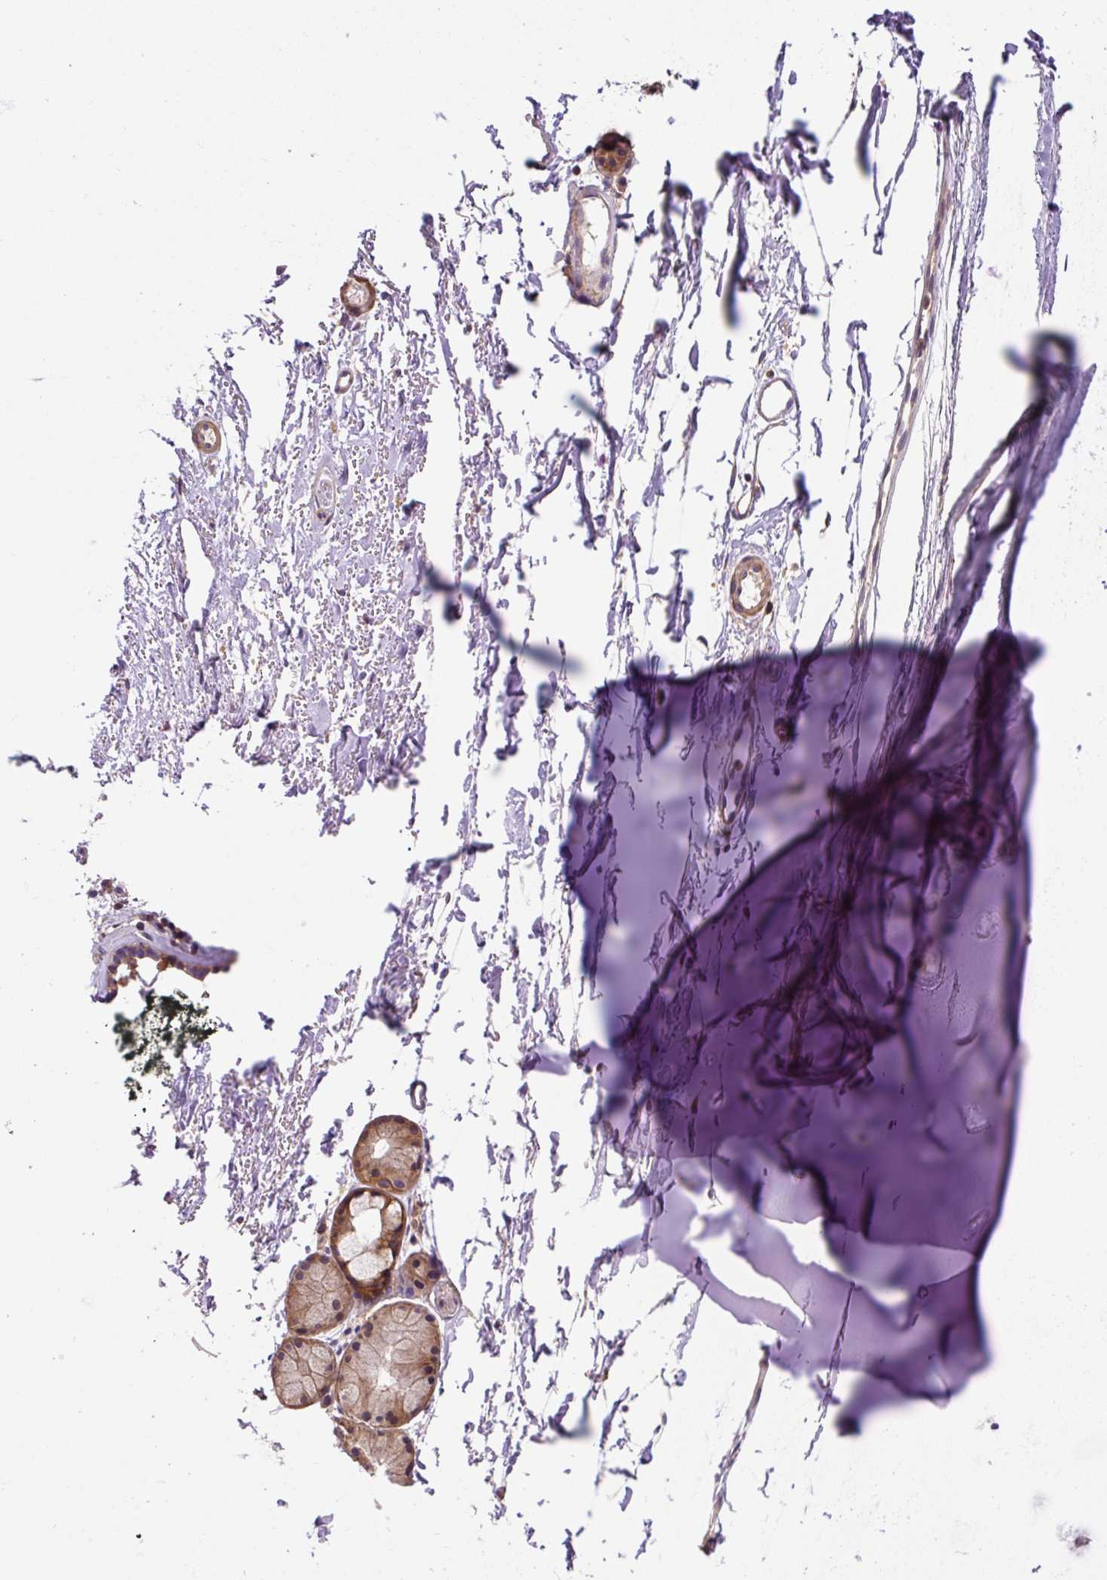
{"staining": {"intensity": "negative", "quantity": "none", "location": "none"}, "tissue": "adipose tissue", "cell_type": "Adipocytes", "image_type": "normal", "snomed": [{"axis": "morphology", "description": "Normal tissue, NOS"}, {"axis": "topography", "description": "Cartilage tissue"}, {"axis": "topography", "description": "Nasopharynx"}], "caption": "Adipose tissue was stained to show a protein in brown. There is no significant expression in adipocytes.", "gene": "CCDC28A", "patient": {"sex": "male", "age": 56}}